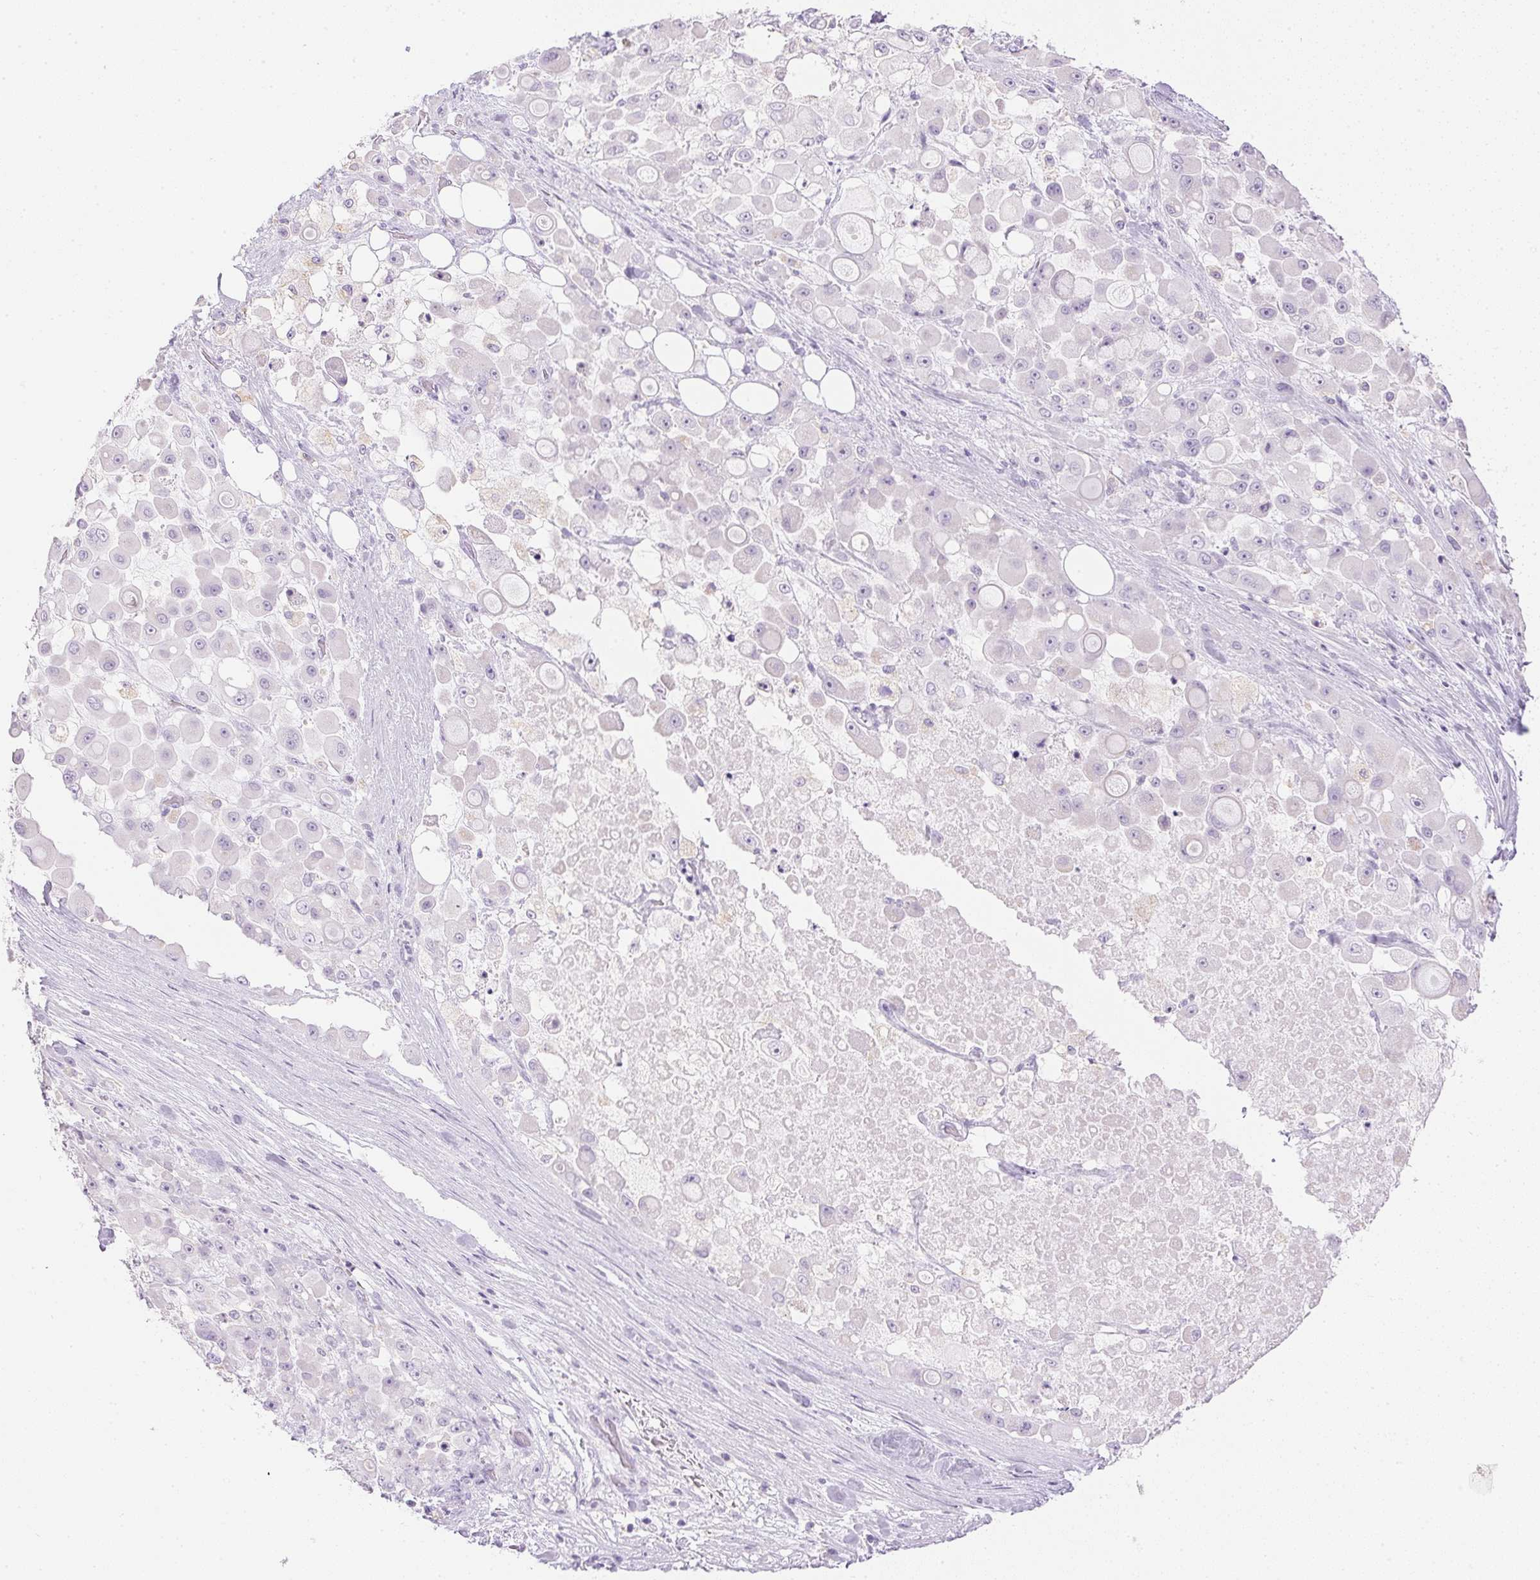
{"staining": {"intensity": "negative", "quantity": "none", "location": "none"}, "tissue": "stomach cancer", "cell_type": "Tumor cells", "image_type": "cancer", "snomed": [{"axis": "morphology", "description": "Adenocarcinoma, NOS"}, {"axis": "topography", "description": "Stomach"}], "caption": "Immunohistochemistry of adenocarcinoma (stomach) reveals no expression in tumor cells.", "gene": "ATP6V1G3", "patient": {"sex": "female", "age": 76}}